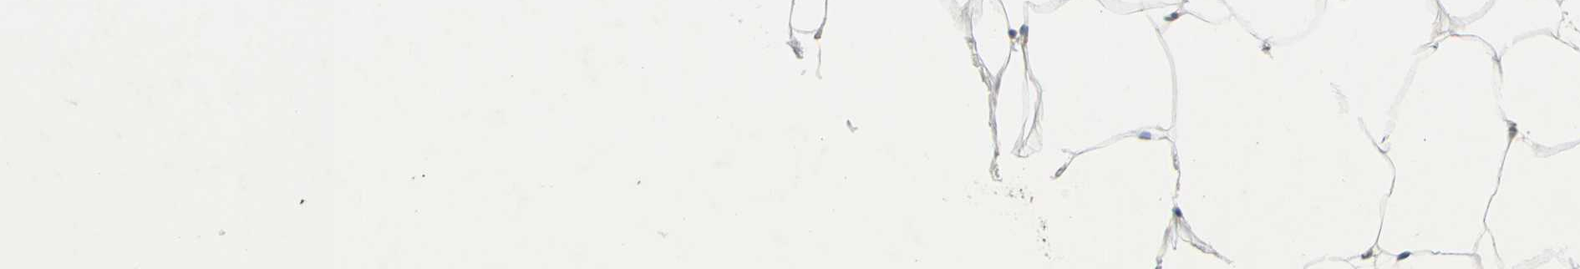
{"staining": {"intensity": "negative", "quantity": "none", "location": "none"}, "tissue": "adipose tissue", "cell_type": "Adipocytes", "image_type": "normal", "snomed": [{"axis": "morphology", "description": "Normal tissue, NOS"}, {"axis": "morphology", "description": "Duct carcinoma"}, {"axis": "topography", "description": "Breast"}, {"axis": "topography", "description": "Adipose tissue"}], "caption": "A histopathology image of adipose tissue stained for a protein displays no brown staining in adipocytes. (Brightfield microscopy of DAB IHC at high magnification).", "gene": "IGSF9B", "patient": {"sex": "female", "age": 37}}